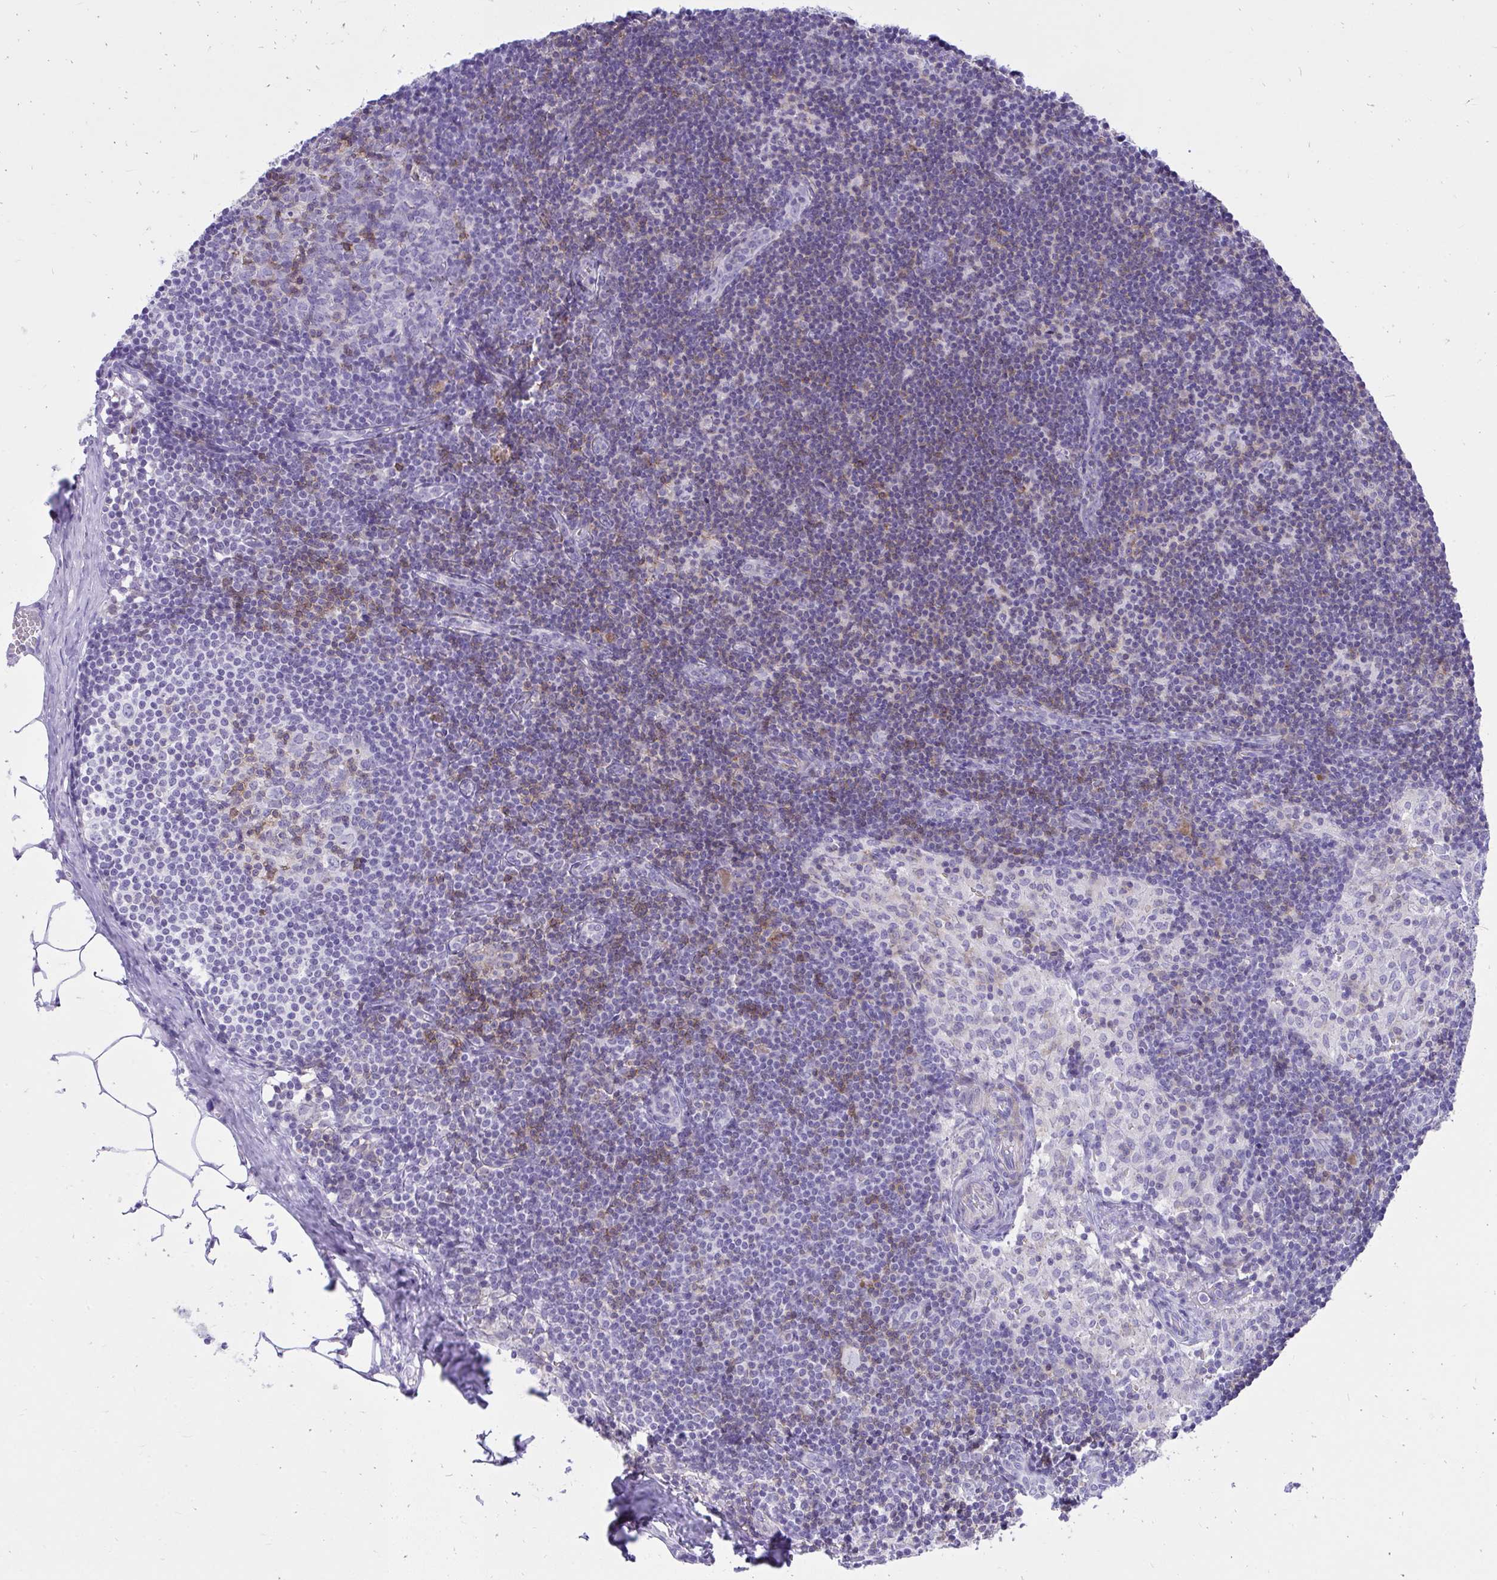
{"staining": {"intensity": "moderate", "quantity": "<25%", "location": "cytoplasmic/membranous"}, "tissue": "lymph node", "cell_type": "Germinal center cells", "image_type": "normal", "snomed": [{"axis": "morphology", "description": "Normal tissue, NOS"}, {"axis": "topography", "description": "Lymph node"}], "caption": "The immunohistochemical stain labels moderate cytoplasmic/membranous expression in germinal center cells of normal lymph node. The protein of interest is shown in brown color, while the nuclei are stained blue.", "gene": "GPRIN3", "patient": {"sex": "female", "age": 31}}